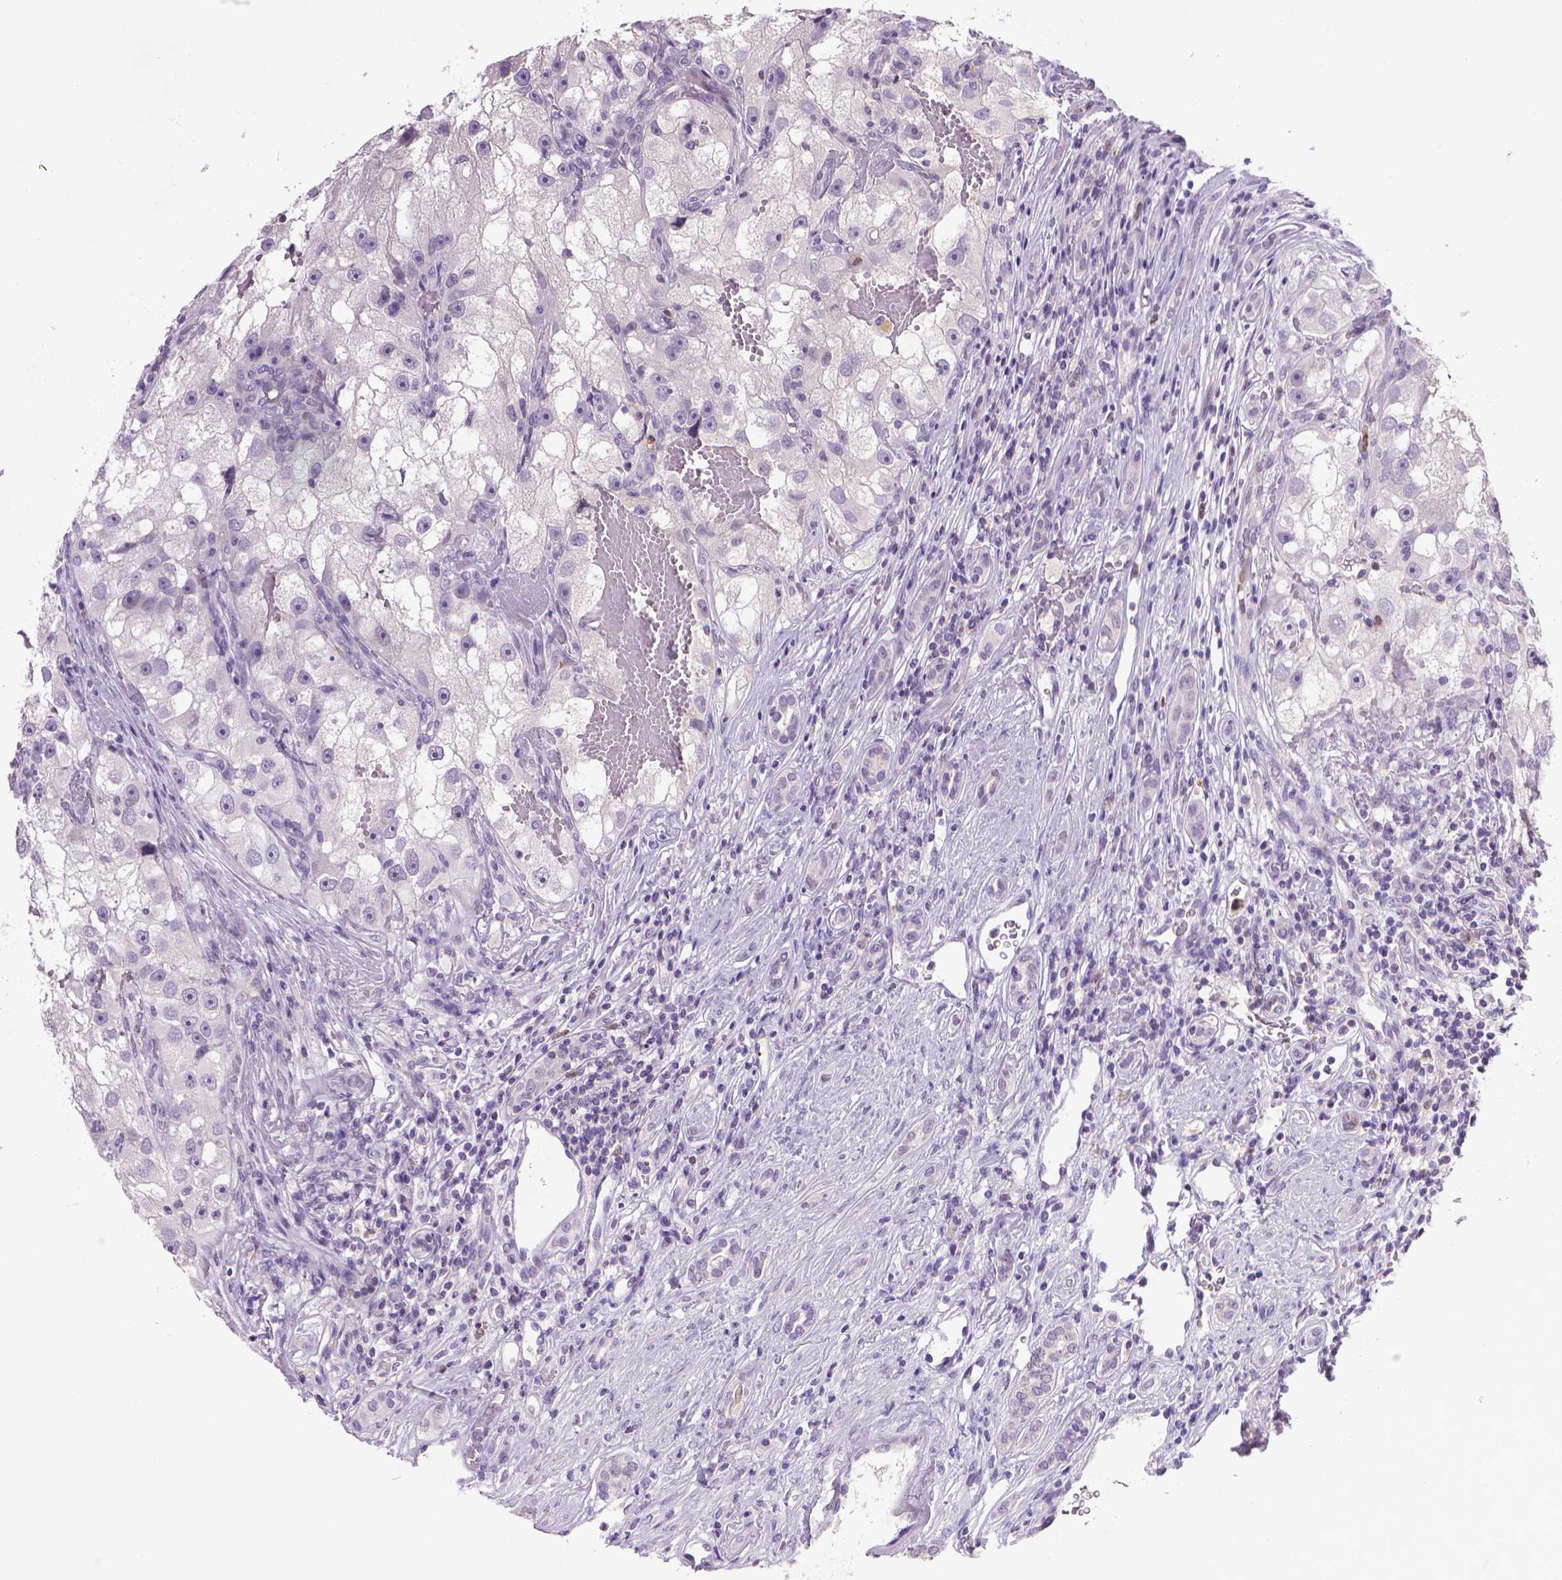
{"staining": {"intensity": "negative", "quantity": "none", "location": "none"}, "tissue": "renal cancer", "cell_type": "Tumor cells", "image_type": "cancer", "snomed": [{"axis": "morphology", "description": "Adenocarcinoma, NOS"}, {"axis": "topography", "description": "Kidney"}], "caption": "Immunohistochemistry (IHC) histopathology image of neoplastic tissue: human renal cancer stained with DAB shows no significant protein expression in tumor cells. (DAB (3,3'-diaminobenzidine) immunohistochemistry visualized using brightfield microscopy, high magnification).", "gene": "CDKN2D", "patient": {"sex": "male", "age": 63}}